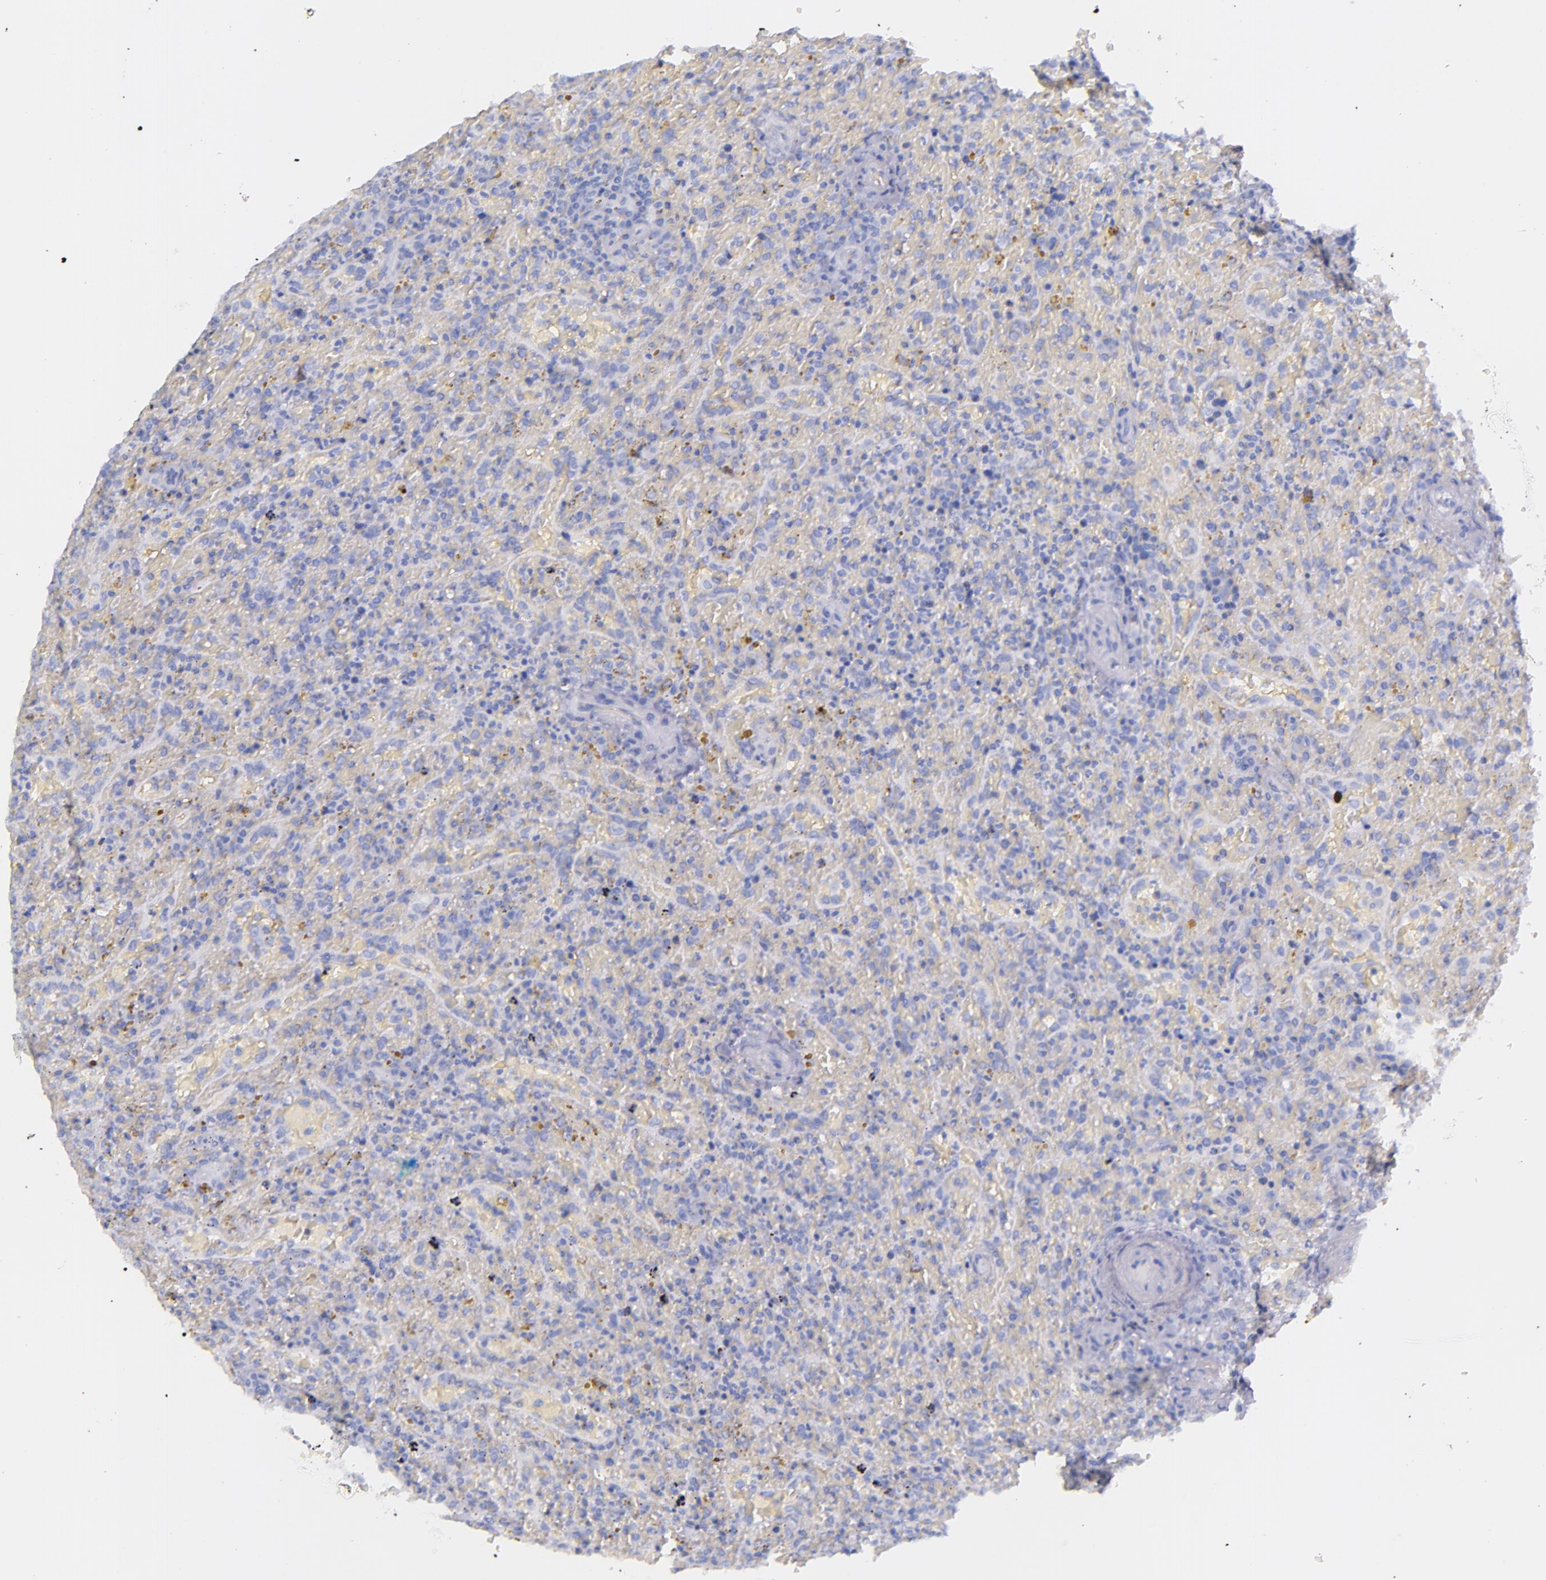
{"staining": {"intensity": "negative", "quantity": "none", "location": "none"}, "tissue": "lymphoma", "cell_type": "Tumor cells", "image_type": "cancer", "snomed": [{"axis": "morphology", "description": "Malignant lymphoma, non-Hodgkin's type, High grade"}, {"axis": "topography", "description": "Spleen"}, {"axis": "topography", "description": "Lymph node"}], "caption": "Immunohistochemistry (IHC) histopathology image of high-grade malignant lymphoma, non-Hodgkin's type stained for a protein (brown), which shows no expression in tumor cells. (Immunohistochemistry (IHC), brightfield microscopy, high magnification).", "gene": "SFTPA2", "patient": {"sex": "female", "age": 70}}